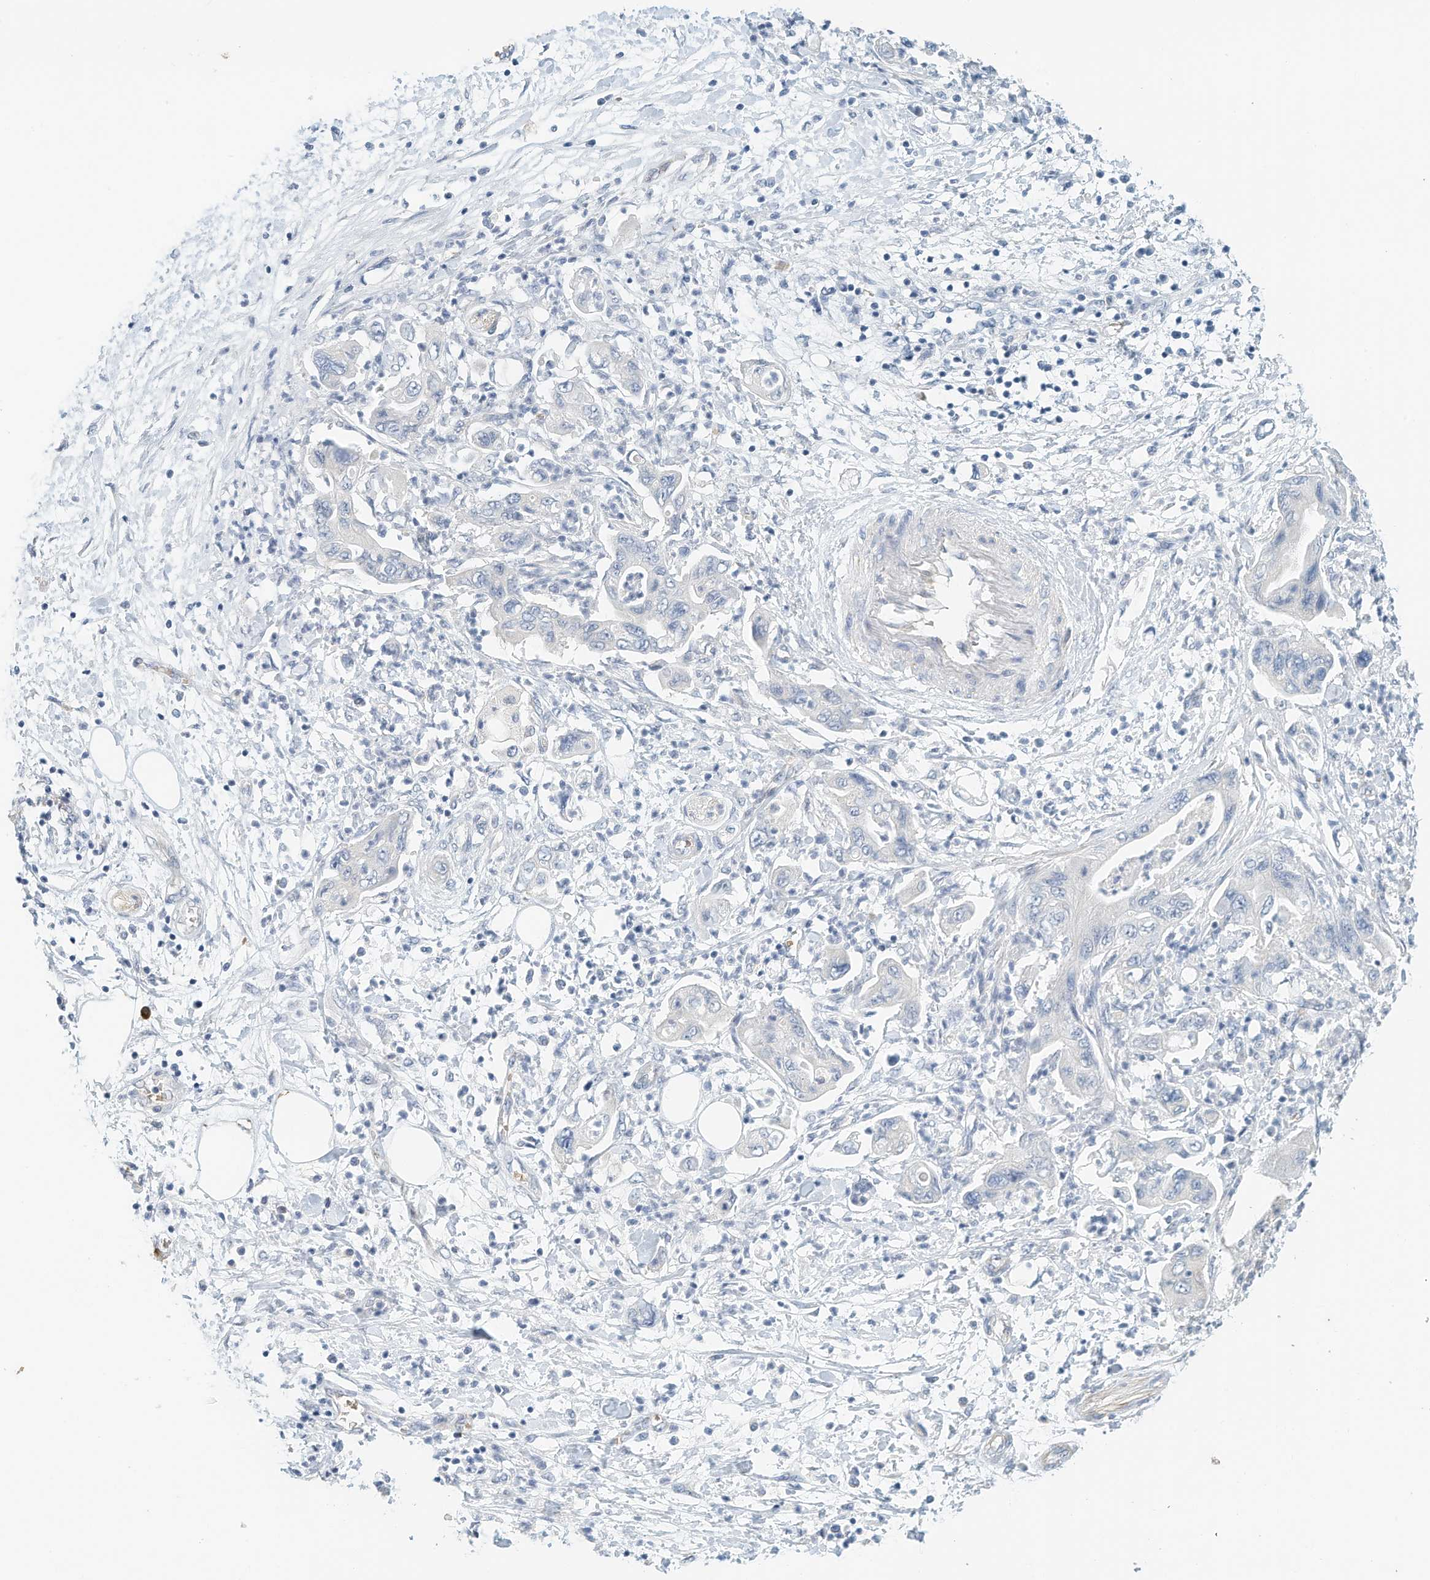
{"staining": {"intensity": "negative", "quantity": "none", "location": "none"}, "tissue": "pancreatic cancer", "cell_type": "Tumor cells", "image_type": "cancer", "snomed": [{"axis": "morphology", "description": "Adenocarcinoma, NOS"}, {"axis": "topography", "description": "Pancreas"}], "caption": "Tumor cells show no significant protein expression in adenocarcinoma (pancreatic).", "gene": "RCAN3", "patient": {"sex": "female", "age": 73}}